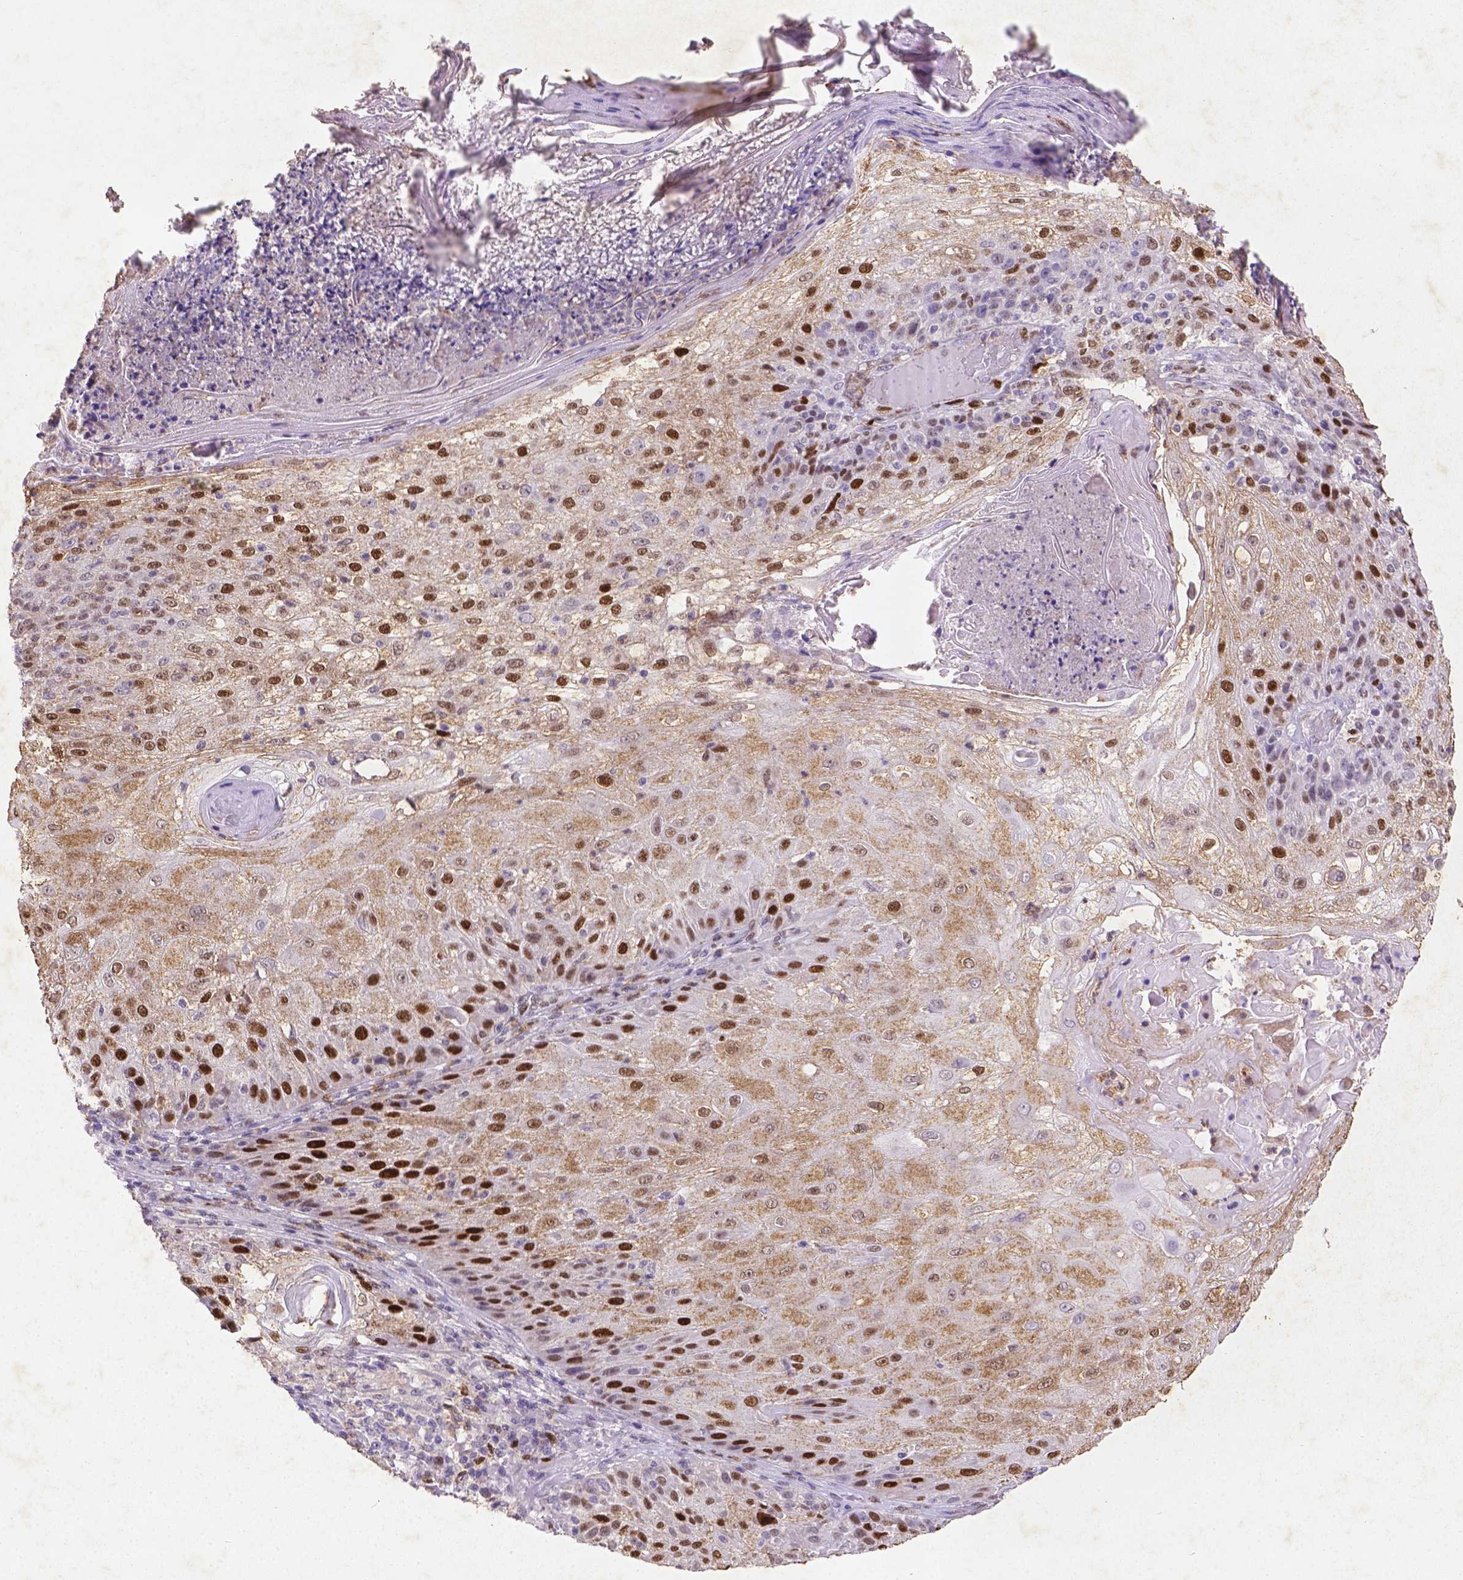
{"staining": {"intensity": "strong", "quantity": "25%-75%", "location": "cytoplasmic/membranous"}, "tissue": "skin cancer", "cell_type": "Tumor cells", "image_type": "cancer", "snomed": [{"axis": "morphology", "description": "Normal tissue, NOS"}, {"axis": "morphology", "description": "Squamous cell carcinoma, NOS"}, {"axis": "topography", "description": "Skin"}], "caption": "Immunohistochemistry micrograph of skin cancer stained for a protein (brown), which demonstrates high levels of strong cytoplasmic/membranous staining in about 25%-75% of tumor cells.", "gene": "CDKN1A", "patient": {"sex": "female", "age": 83}}